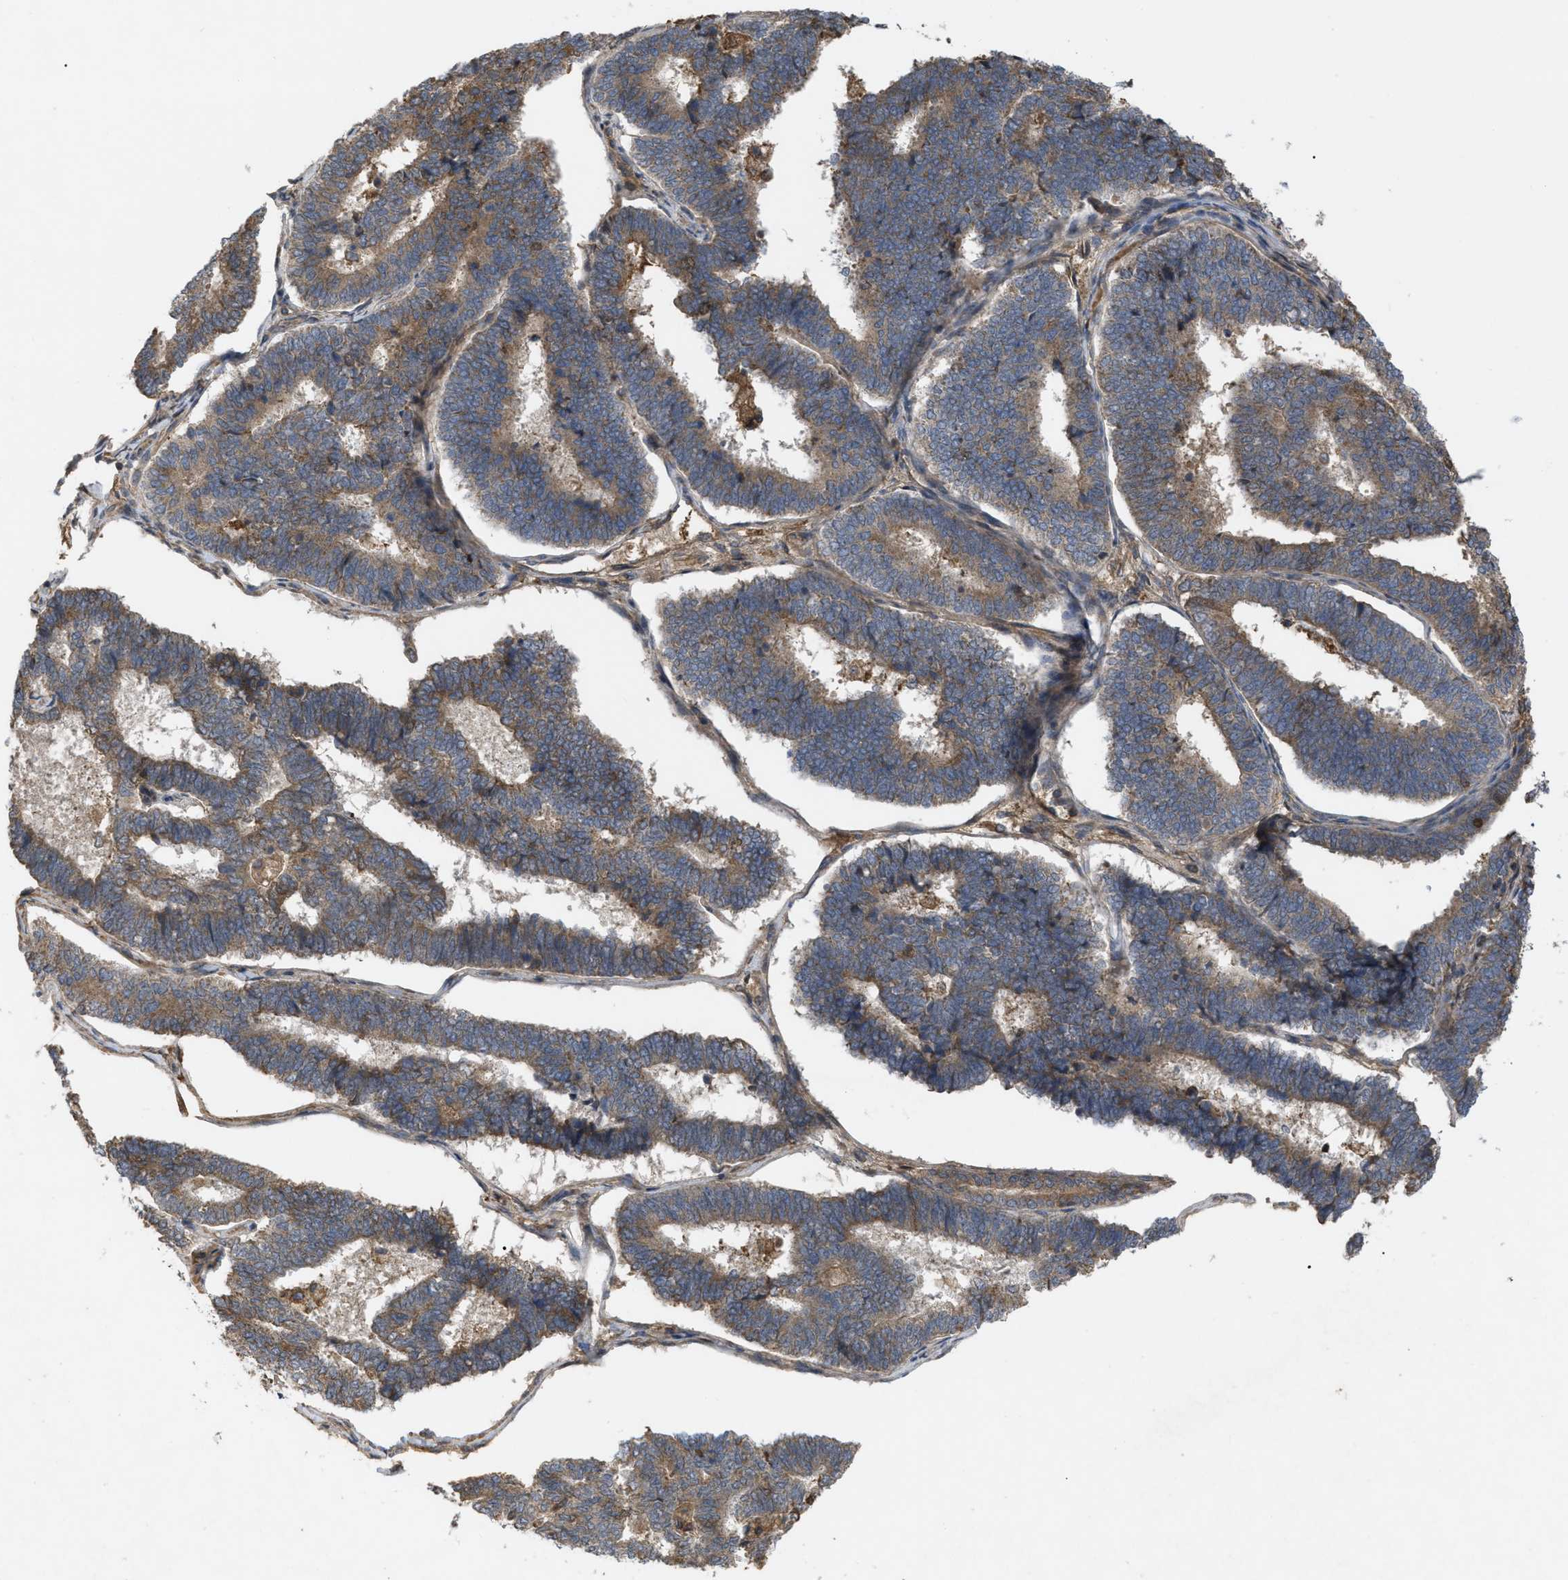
{"staining": {"intensity": "moderate", "quantity": ">75%", "location": "cytoplasmic/membranous"}, "tissue": "endometrial cancer", "cell_type": "Tumor cells", "image_type": "cancer", "snomed": [{"axis": "morphology", "description": "Adenocarcinoma, NOS"}, {"axis": "topography", "description": "Endometrium"}], "caption": "Human endometrial adenocarcinoma stained with a protein marker reveals moderate staining in tumor cells.", "gene": "RAB2A", "patient": {"sex": "female", "age": 70}}